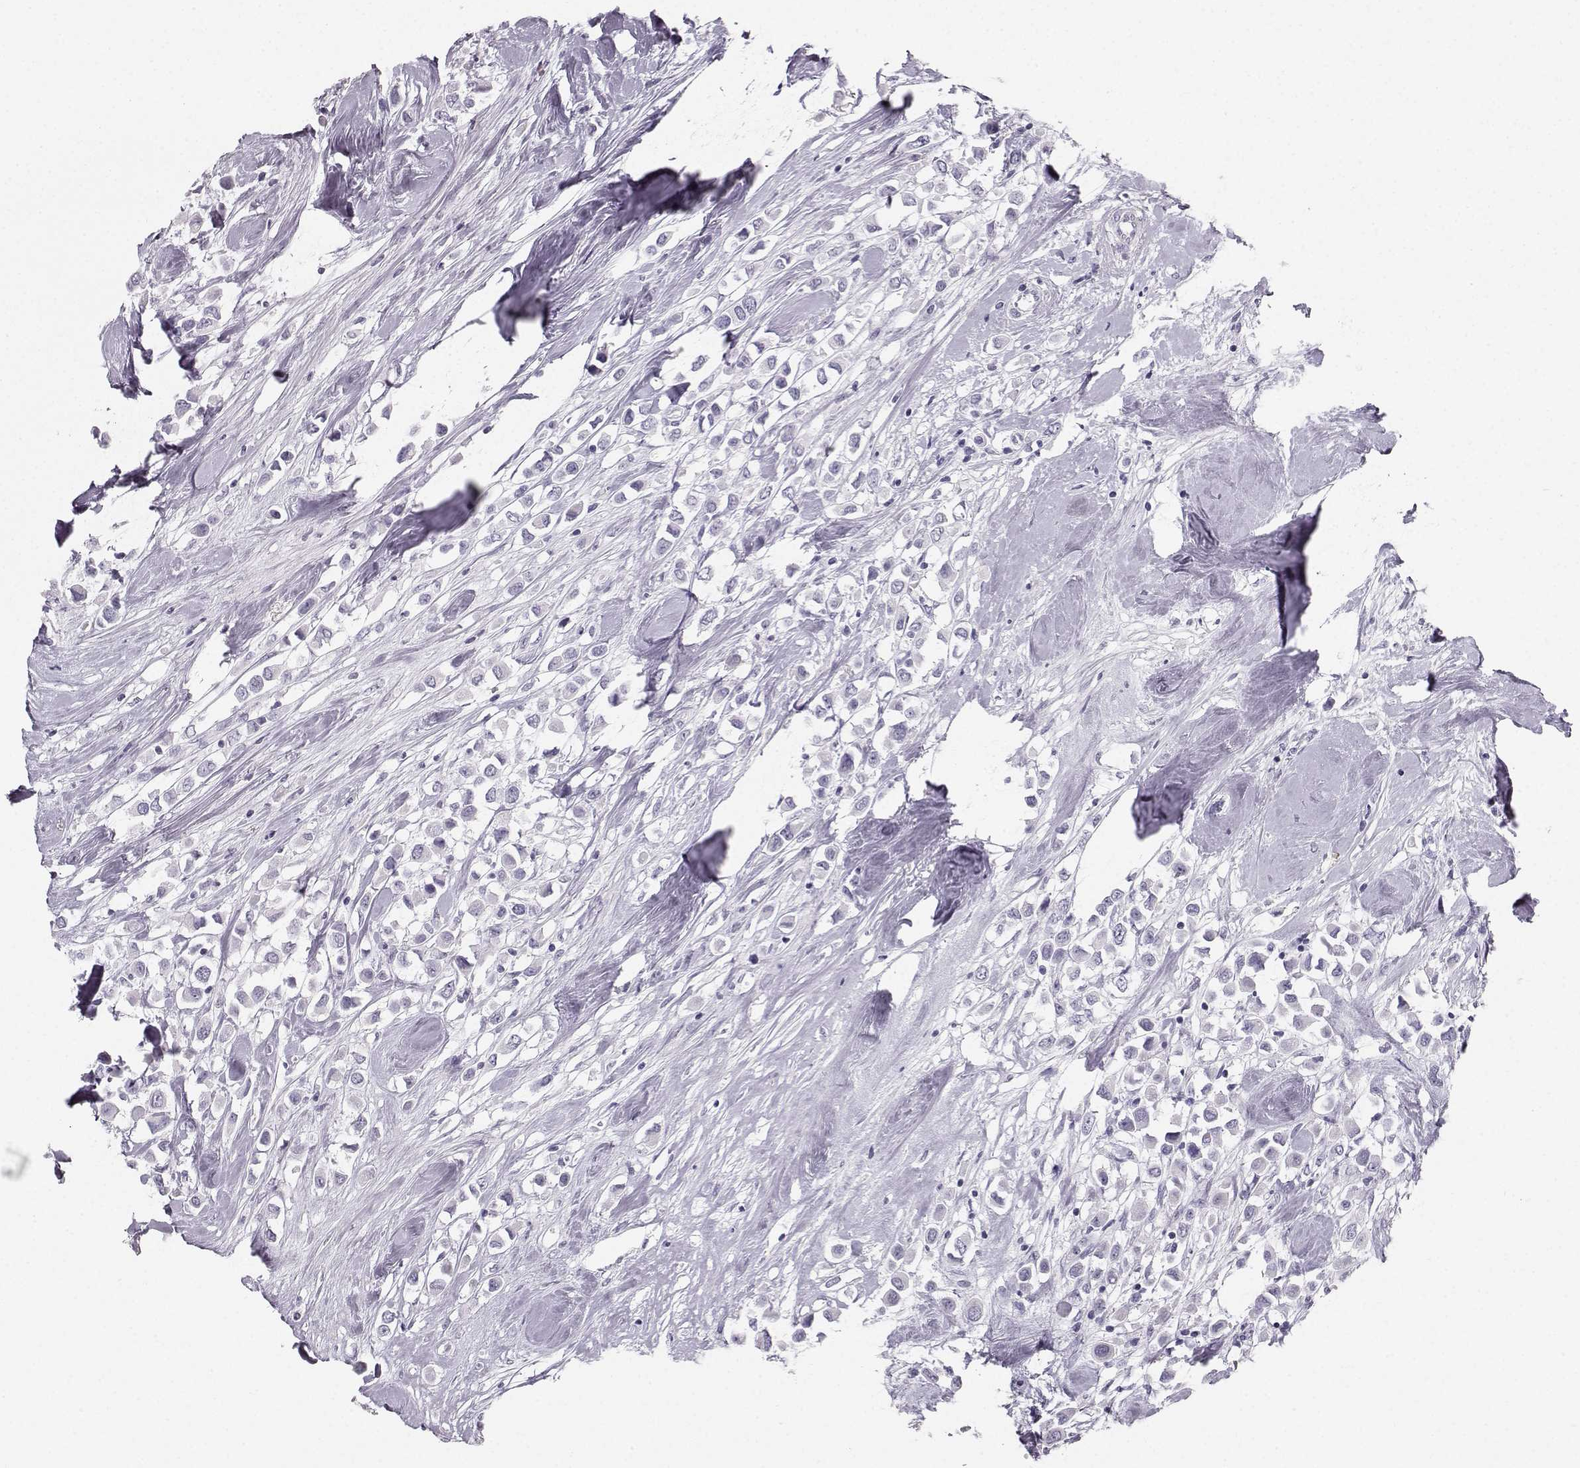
{"staining": {"intensity": "negative", "quantity": "none", "location": "none"}, "tissue": "breast cancer", "cell_type": "Tumor cells", "image_type": "cancer", "snomed": [{"axis": "morphology", "description": "Duct carcinoma"}, {"axis": "topography", "description": "Breast"}], "caption": "Immunohistochemical staining of breast cancer displays no significant positivity in tumor cells.", "gene": "CASR", "patient": {"sex": "female", "age": 61}}